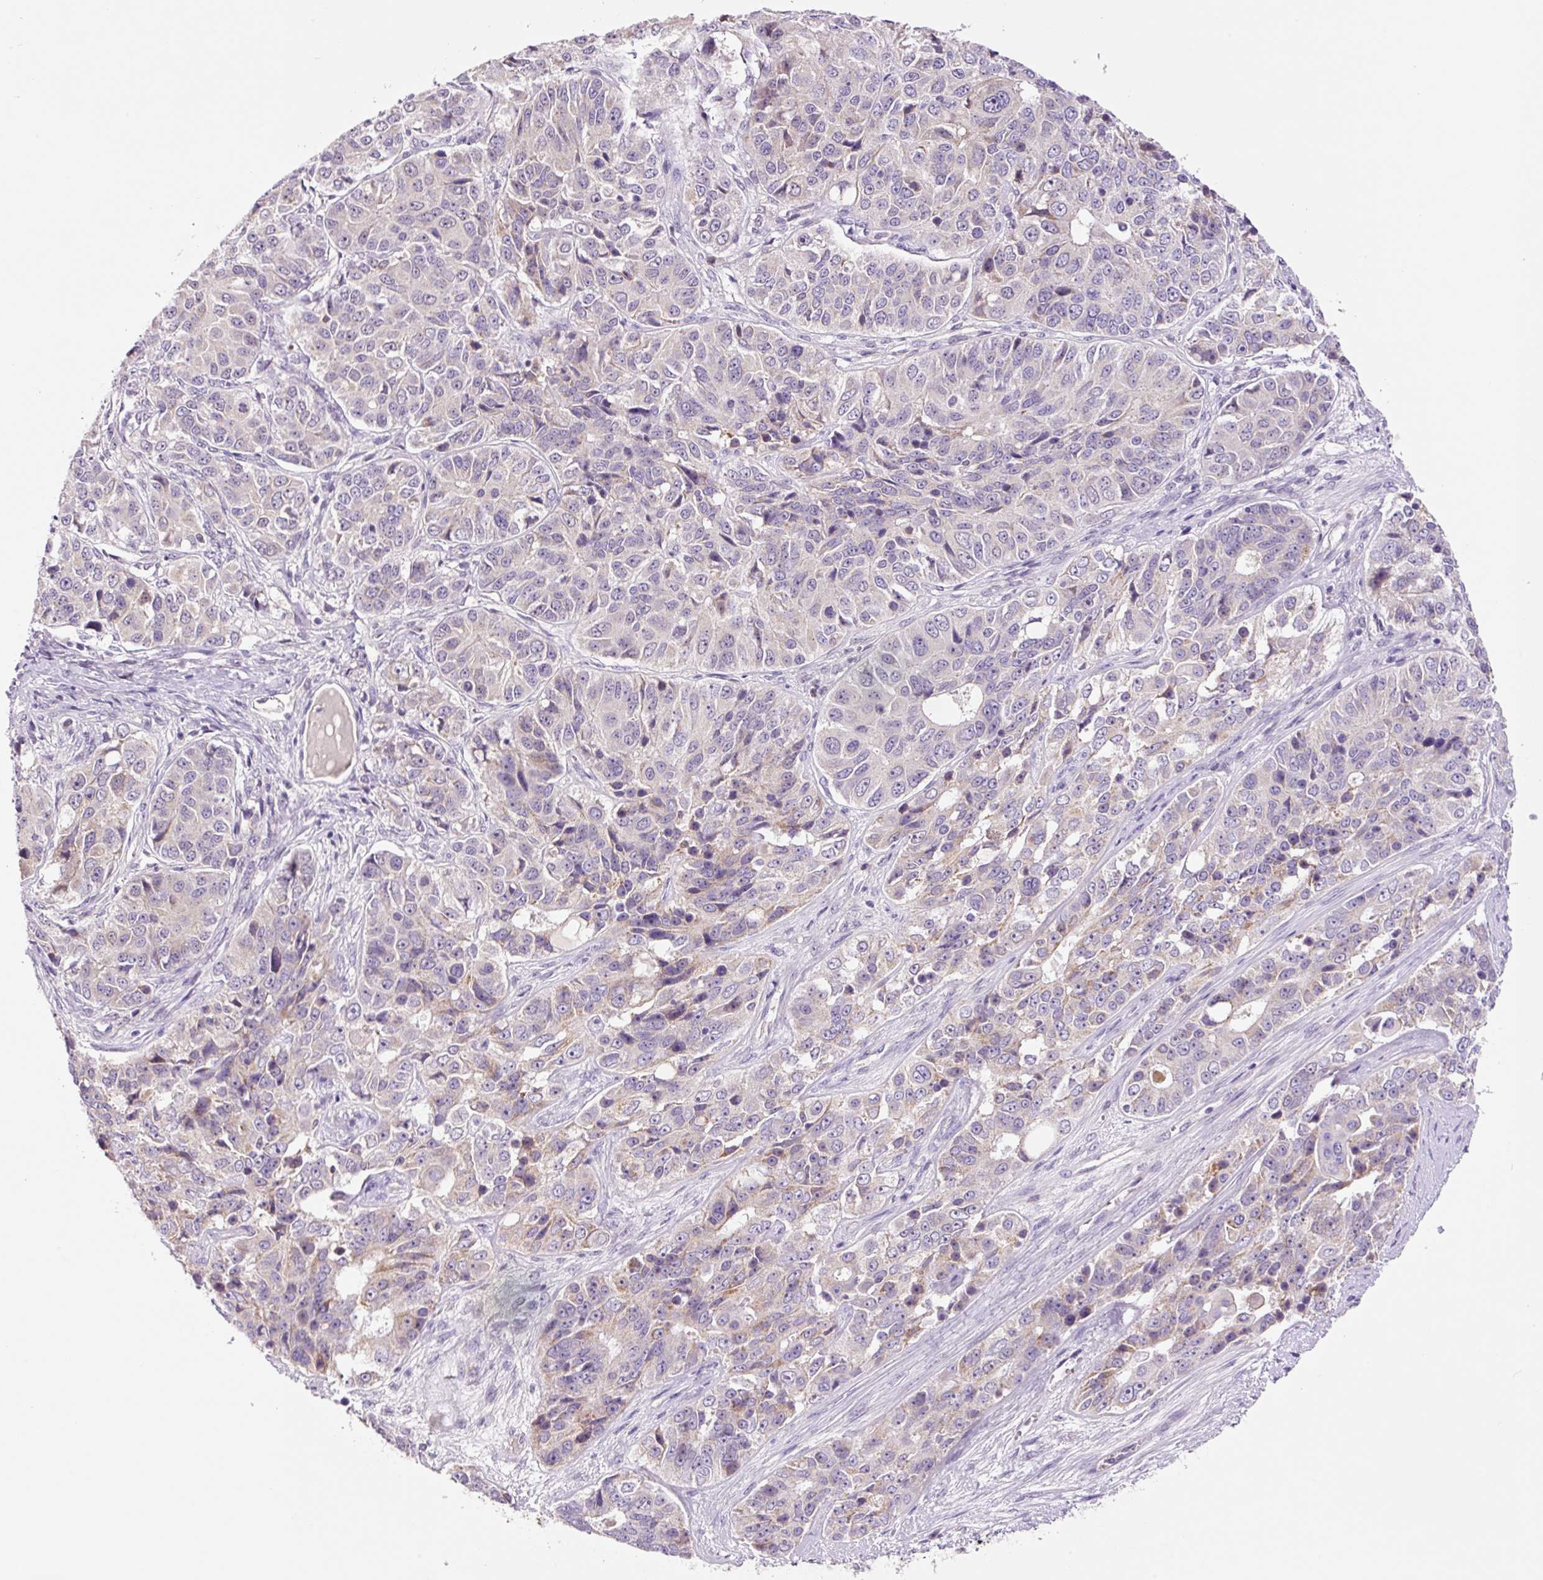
{"staining": {"intensity": "negative", "quantity": "none", "location": "none"}, "tissue": "ovarian cancer", "cell_type": "Tumor cells", "image_type": "cancer", "snomed": [{"axis": "morphology", "description": "Carcinoma, endometroid"}, {"axis": "topography", "description": "Ovary"}], "caption": "IHC photomicrograph of neoplastic tissue: ovarian cancer stained with DAB (3,3'-diaminobenzidine) displays no significant protein expression in tumor cells.", "gene": "PCK2", "patient": {"sex": "female", "age": 51}}